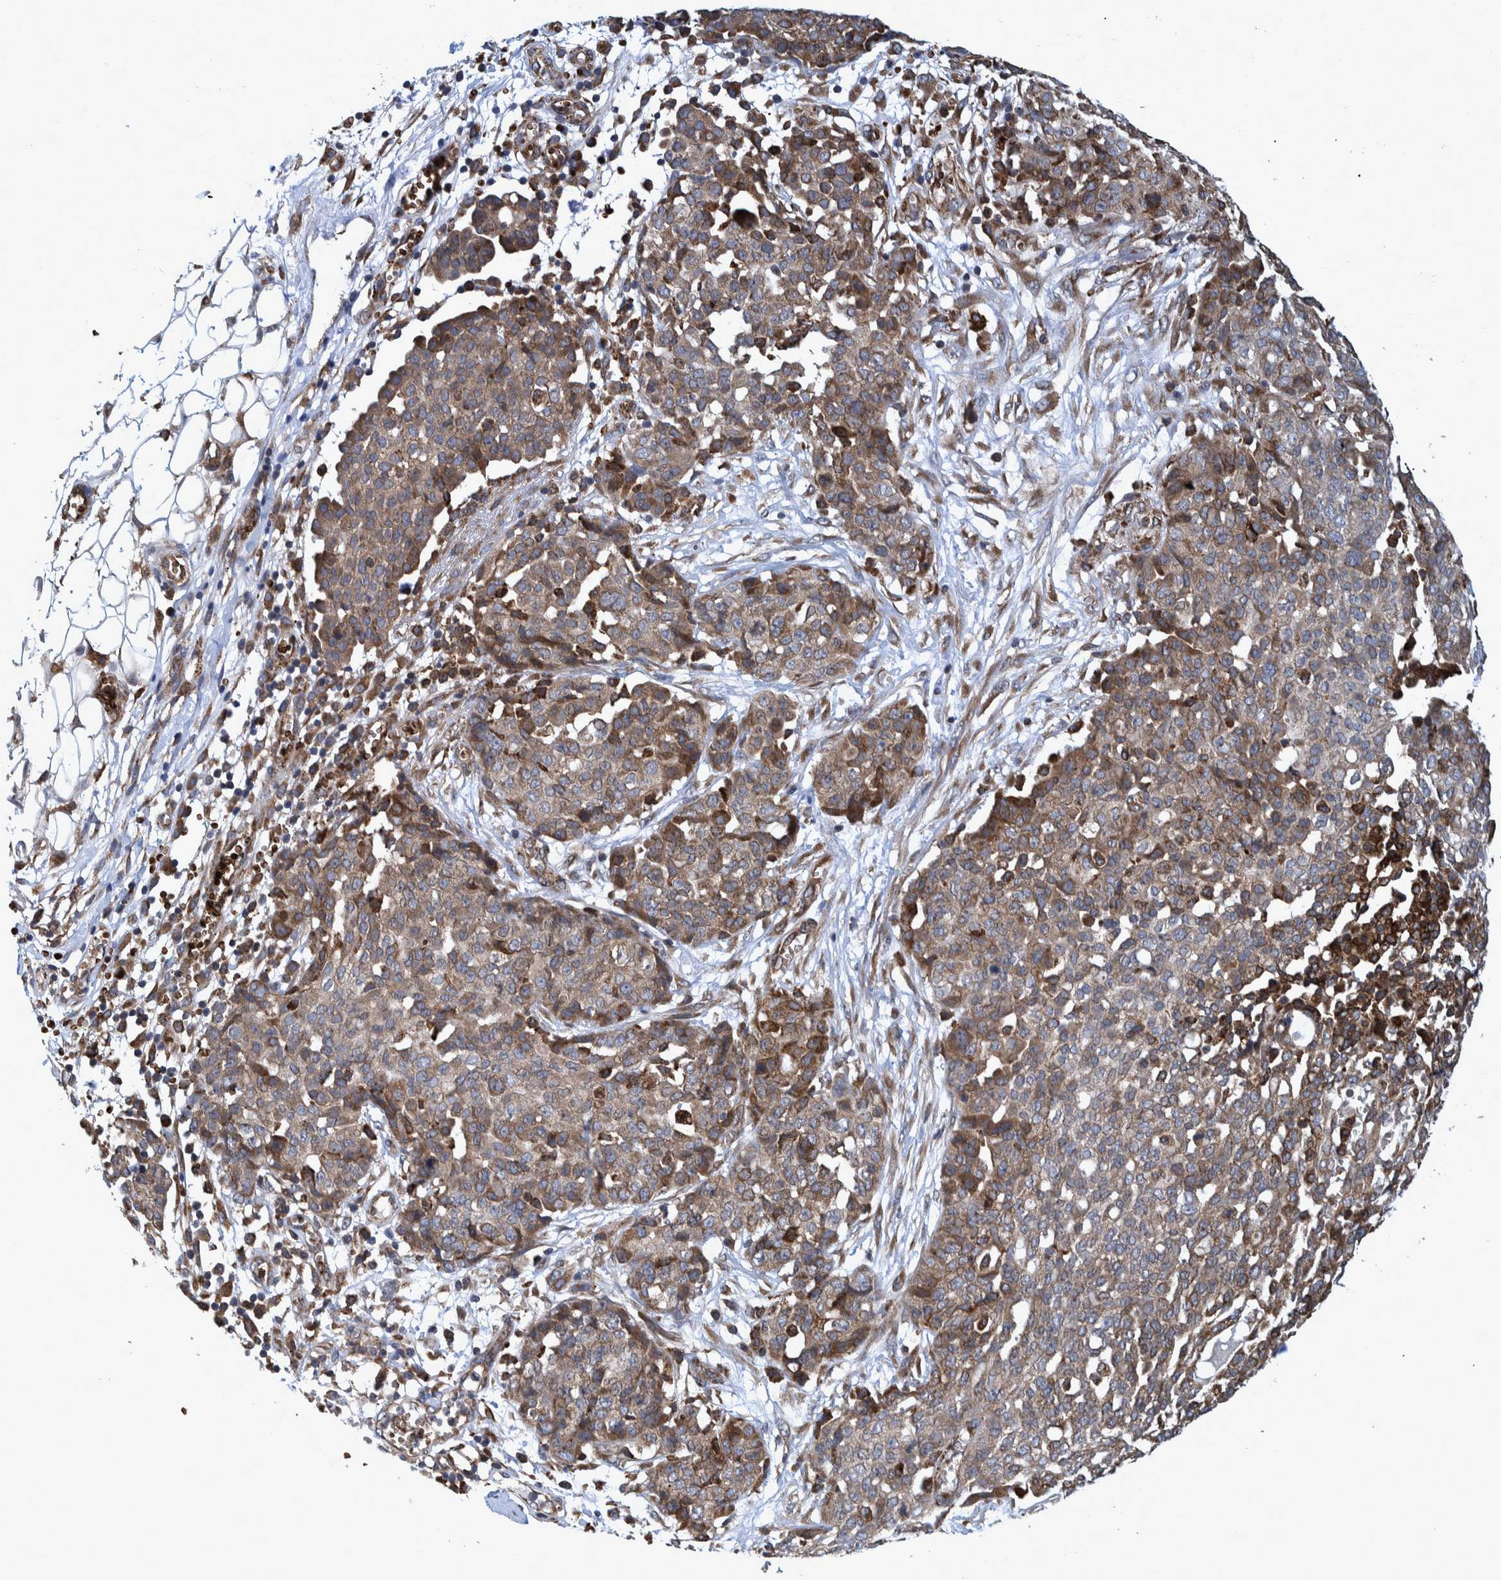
{"staining": {"intensity": "moderate", "quantity": ">75%", "location": "cytoplasmic/membranous"}, "tissue": "ovarian cancer", "cell_type": "Tumor cells", "image_type": "cancer", "snomed": [{"axis": "morphology", "description": "Cystadenocarcinoma, serous, NOS"}, {"axis": "topography", "description": "Soft tissue"}, {"axis": "topography", "description": "Ovary"}], "caption": "Serous cystadenocarcinoma (ovarian) tissue reveals moderate cytoplasmic/membranous expression in approximately >75% of tumor cells, visualized by immunohistochemistry.", "gene": "SPAG5", "patient": {"sex": "female", "age": 57}}